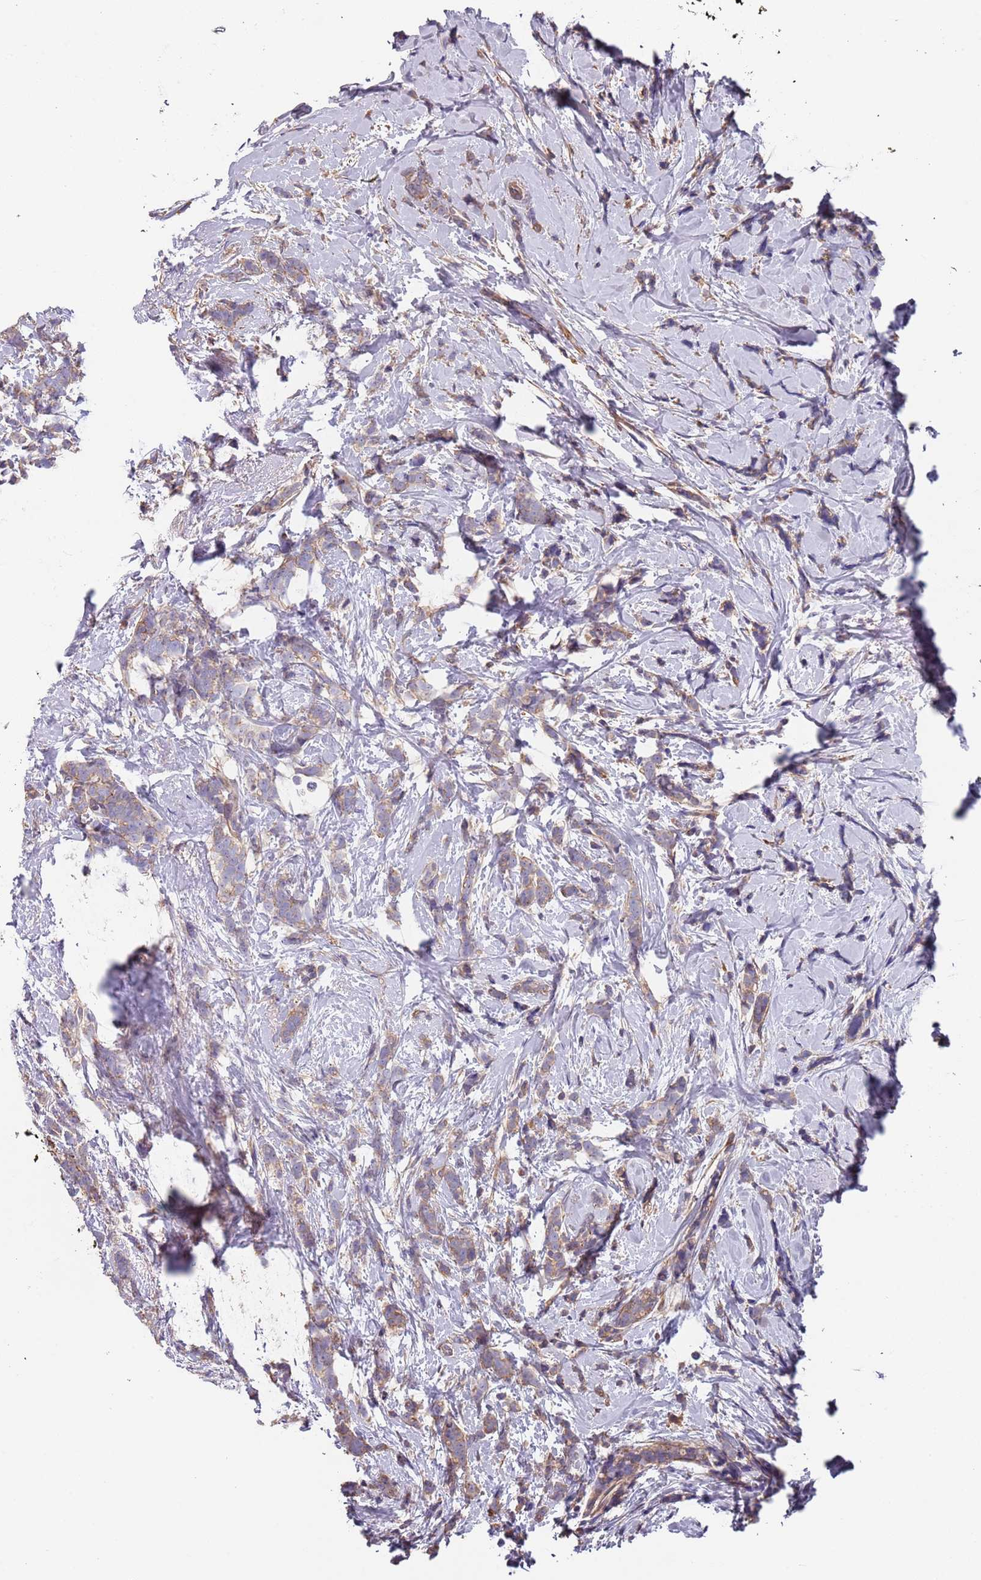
{"staining": {"intensity": "weak", "quantity": ">75%", "location": "cytoplasmic/membranous"}, "tissue": "breast cancer", "cell_type": "Tumor cells", "image_type": "cancer", "snomed": [{"axis": "morphology", "description": "Lobular carcinoma"}, {"axis": "topography", "description": "Breast"}], "caption": "Immunohistochemical staining of lobular carcinoma (breast) shows low levels of weak cytoplasmic/membranous protein expression in approximately >75% of tumor cells. (DAB (3,3'-diaminobenzidine) IHC, brown staining for protein, blue staining for nuclei).", "gene": "SYT4", "patient": {"sex": "female", "age": 58}}